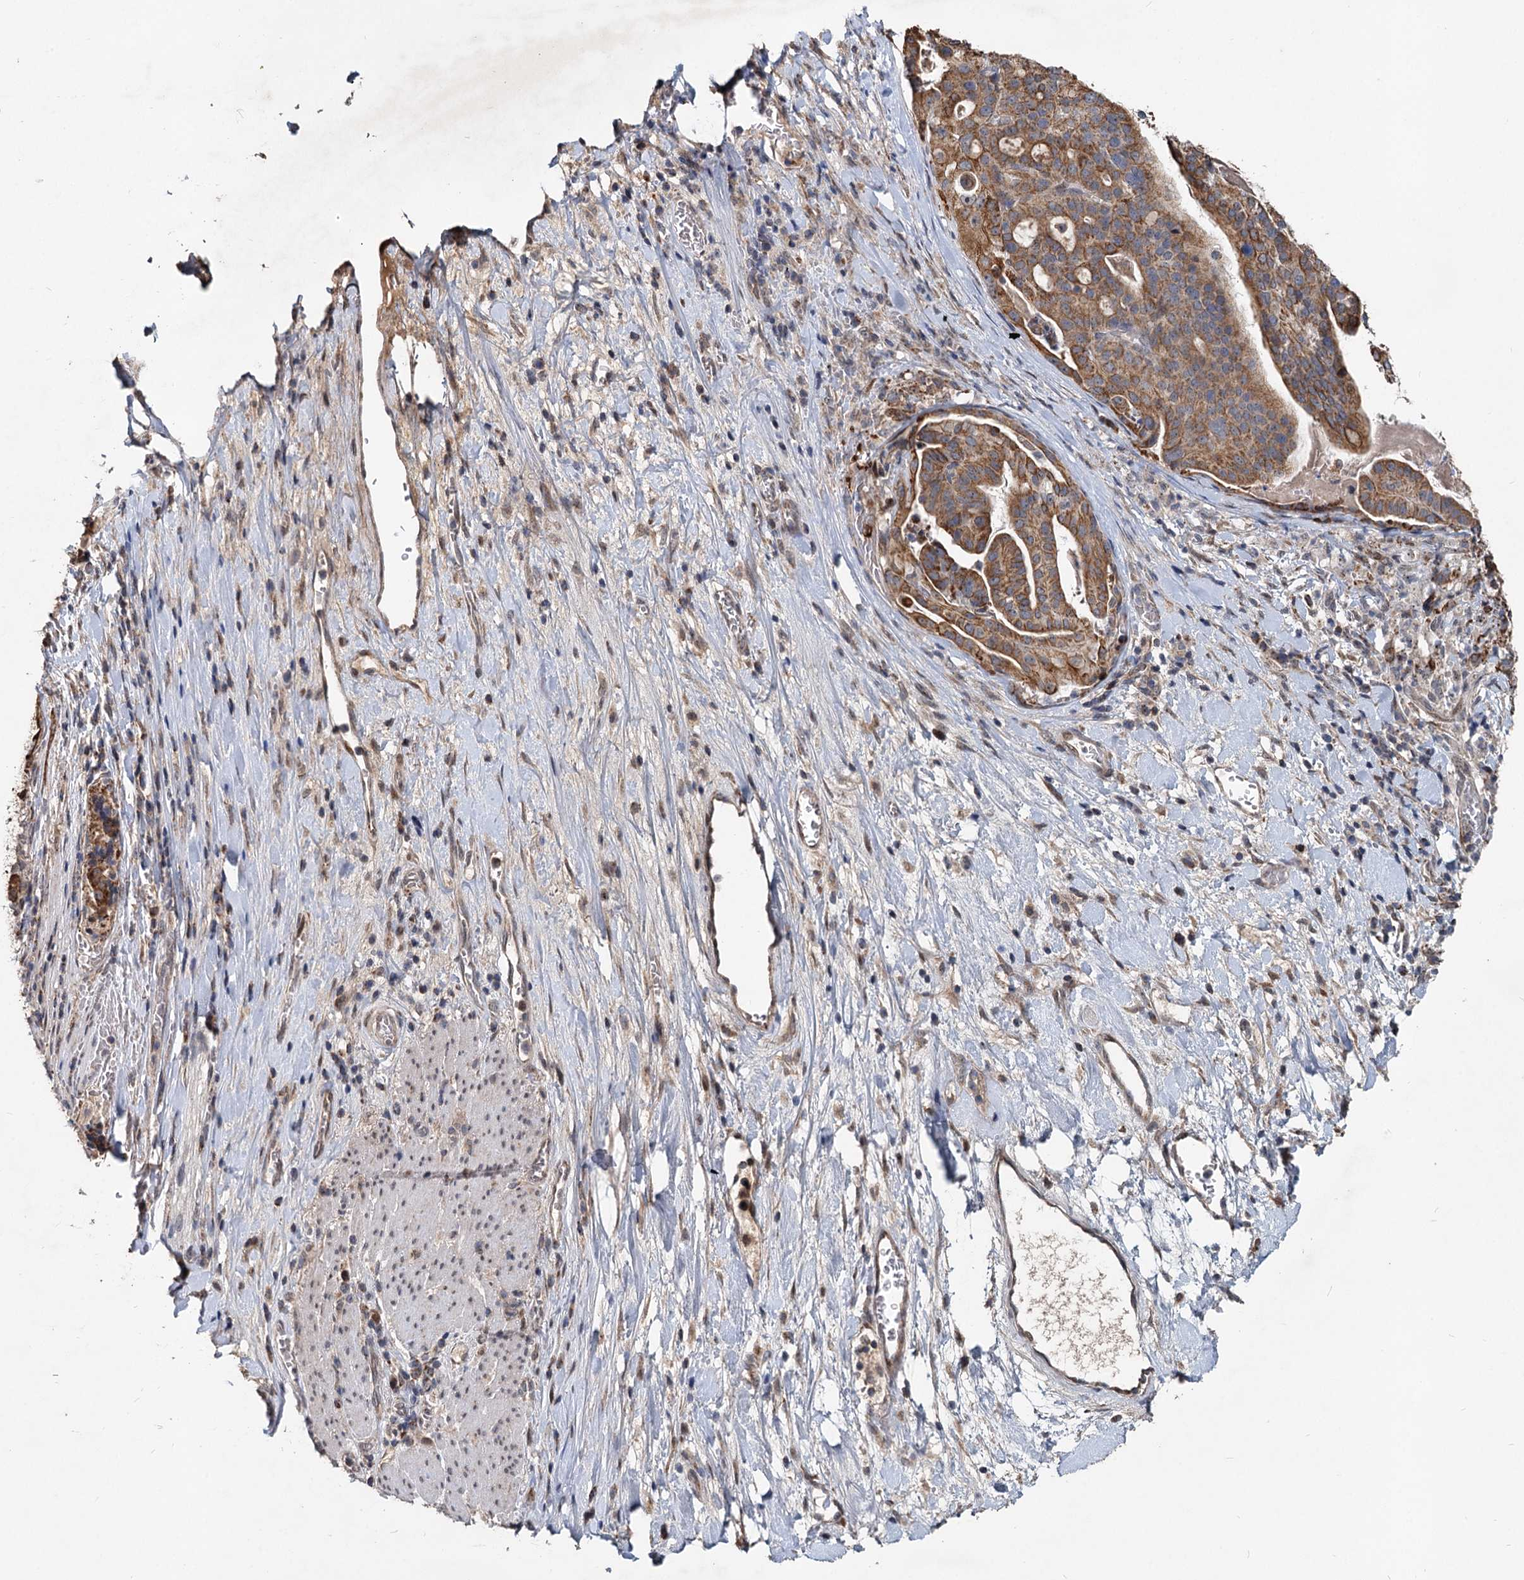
{"staining": {"intensity": "moderate", "quantity": ">75%", "location": "cytoplasmic/membranous"}, "tissue": "stomach cancer", "cell_type": "Tumor cells", "image_type": "cancer", "snomed": [{"axis": "morphology", "description": "Adenocarcinoma, NOS"}, {"axis": "topography", "description": "Stomach"}], "caption": "Stomach cancer stained with immunohistochemistry (IHC) reveals moderate cytoplasmic/membranous expression in about >75% of tumor cells.", "gene": "RITA1", "patient": {"sex": "male", "age": 48}}